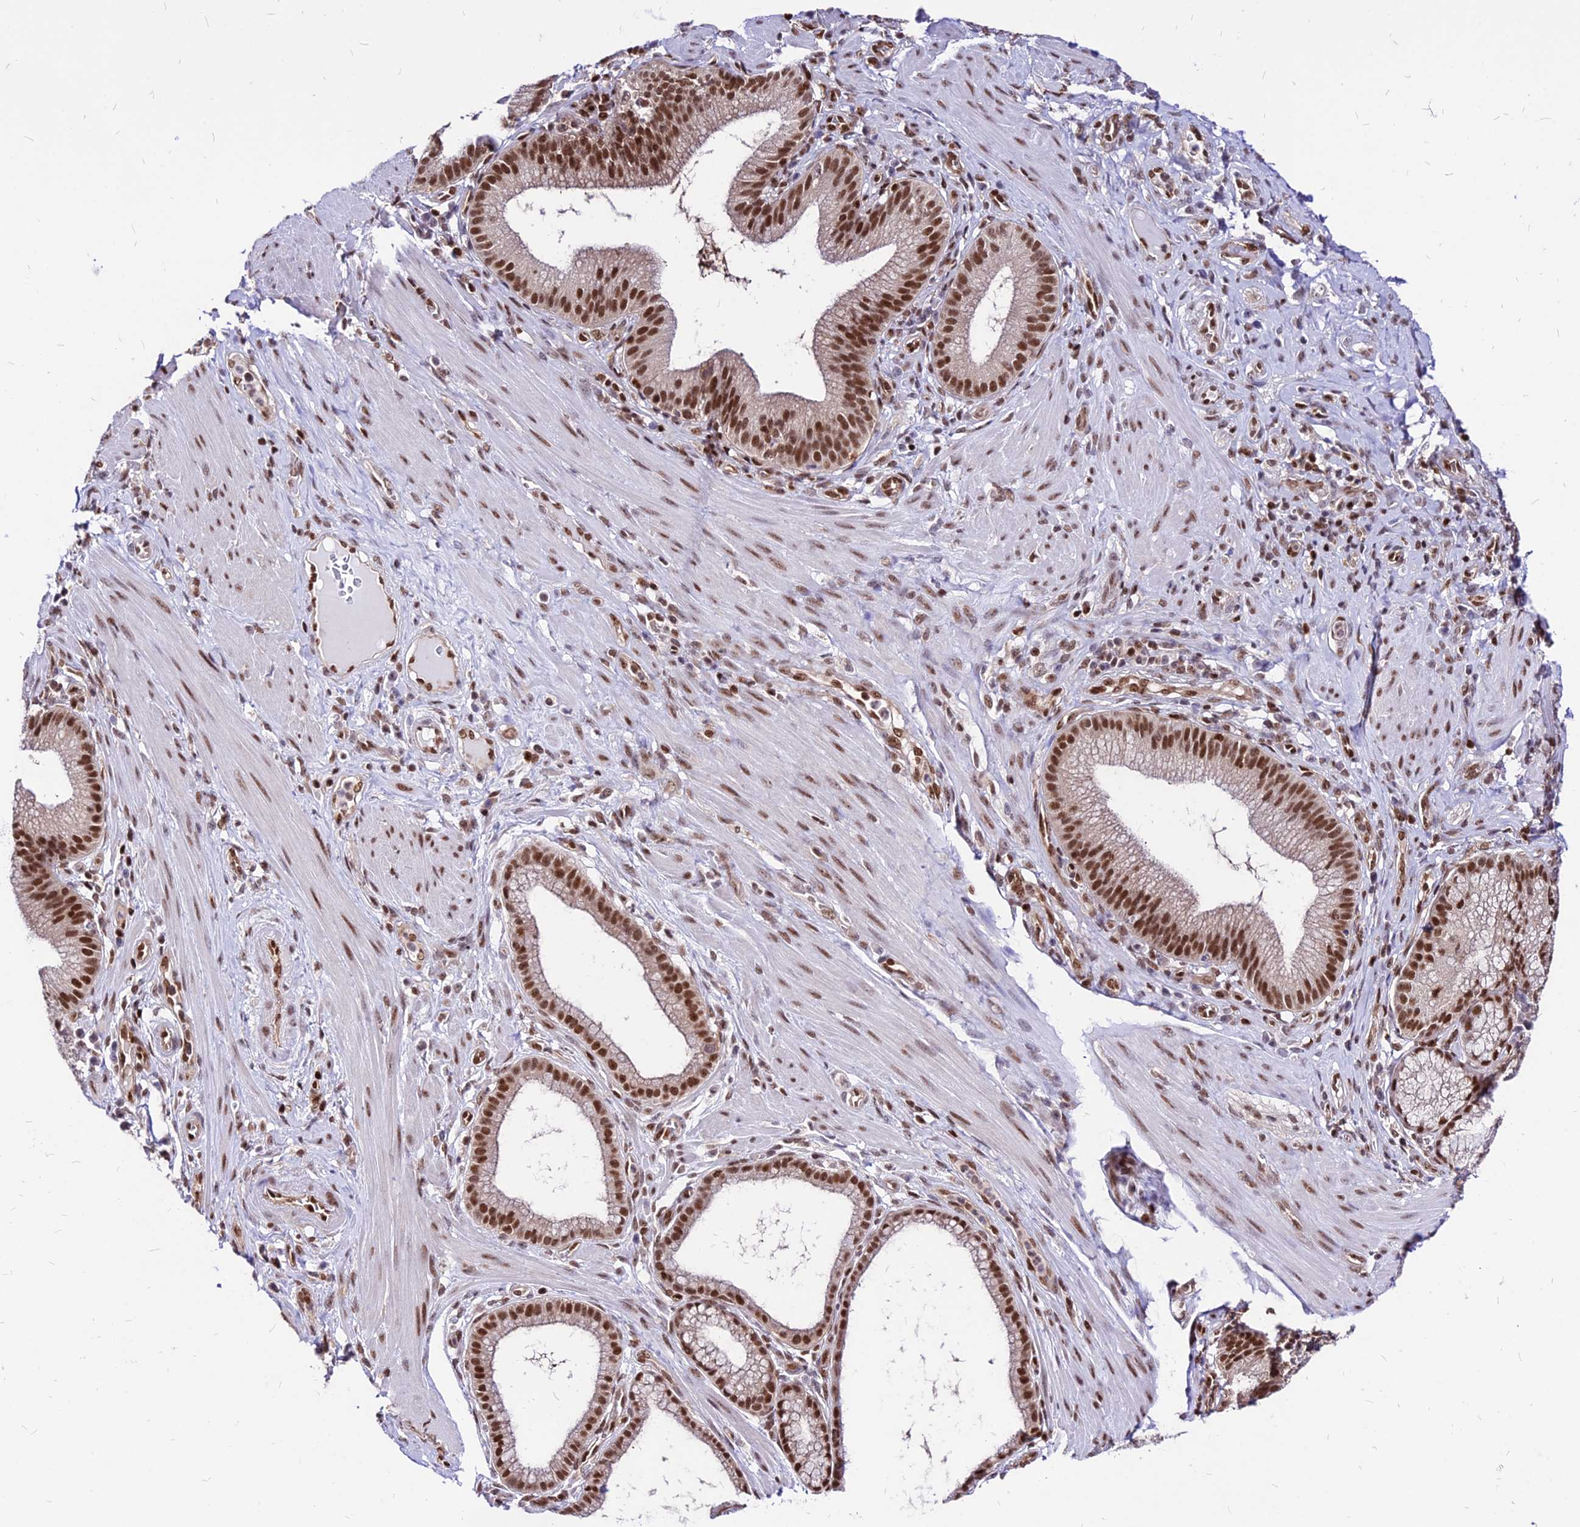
{"staining": {"intensity": "strong", "quantity": ">75%", "location": "nuclear"}, "tissue": "pancreatic cancer", "cell_type": "Tumor cells", "image_type": "cancer", "snomed": [{"axis": "morphology", "description": "Adenocarcinoma, NOS"}, {"axis": "topography", "description": "Pancreas"}], "caption": "Brown immunohistochemical staining in pancreatic adenocarcinoma demonstrates strong nuclear staining in about >75% of tumor cells. The protein is shown in brown color, while the nuclei are stained blue.", "gene": "PAXX", "patient": {"sex": "male", "age": 72}}